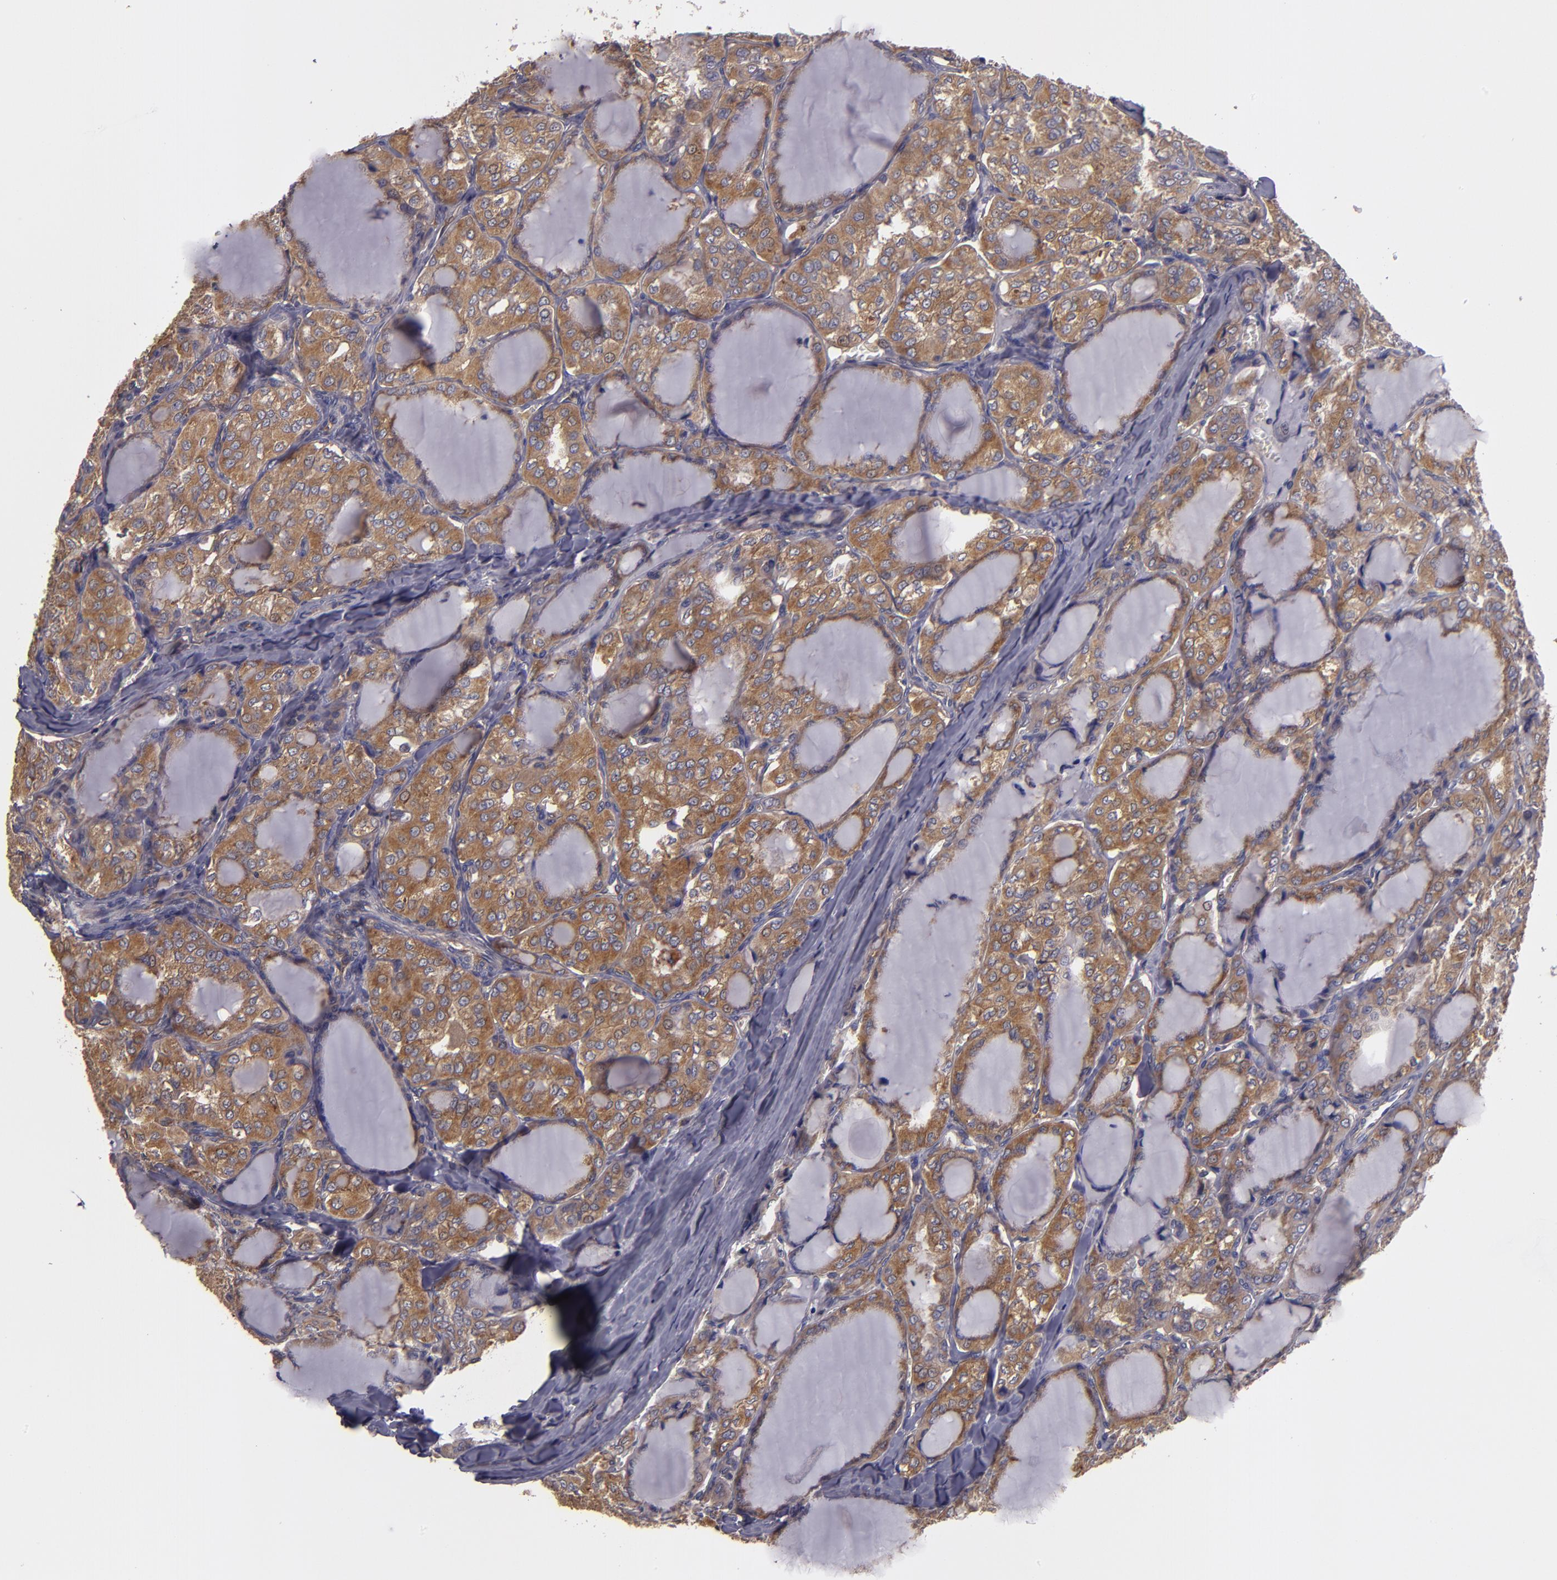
{"staining": {"intensity": "moderate", "quantity": ">75%", "location": "cytoplasmic/membranous"}, "tissue": "thyroid cancer", "cell_type": "Tumor cells", "image_type": "cancer", "snomed": [{"axis": "morphology", "description": "Papillary adenocarcinoma, NOS"}, {"axis": "topography", "description": "Thyroid gland"}], "caption": "Immunohistochemistry histopathology image of papillary adenocarcinoma (thyroid) stained for a protein (brown), which reveals medium levels of moderate cytoplasmic/membranous staining in about >75% of tumor cells.", "gene": "CARS1", "patient": {"sex": "male", "age": 20}}